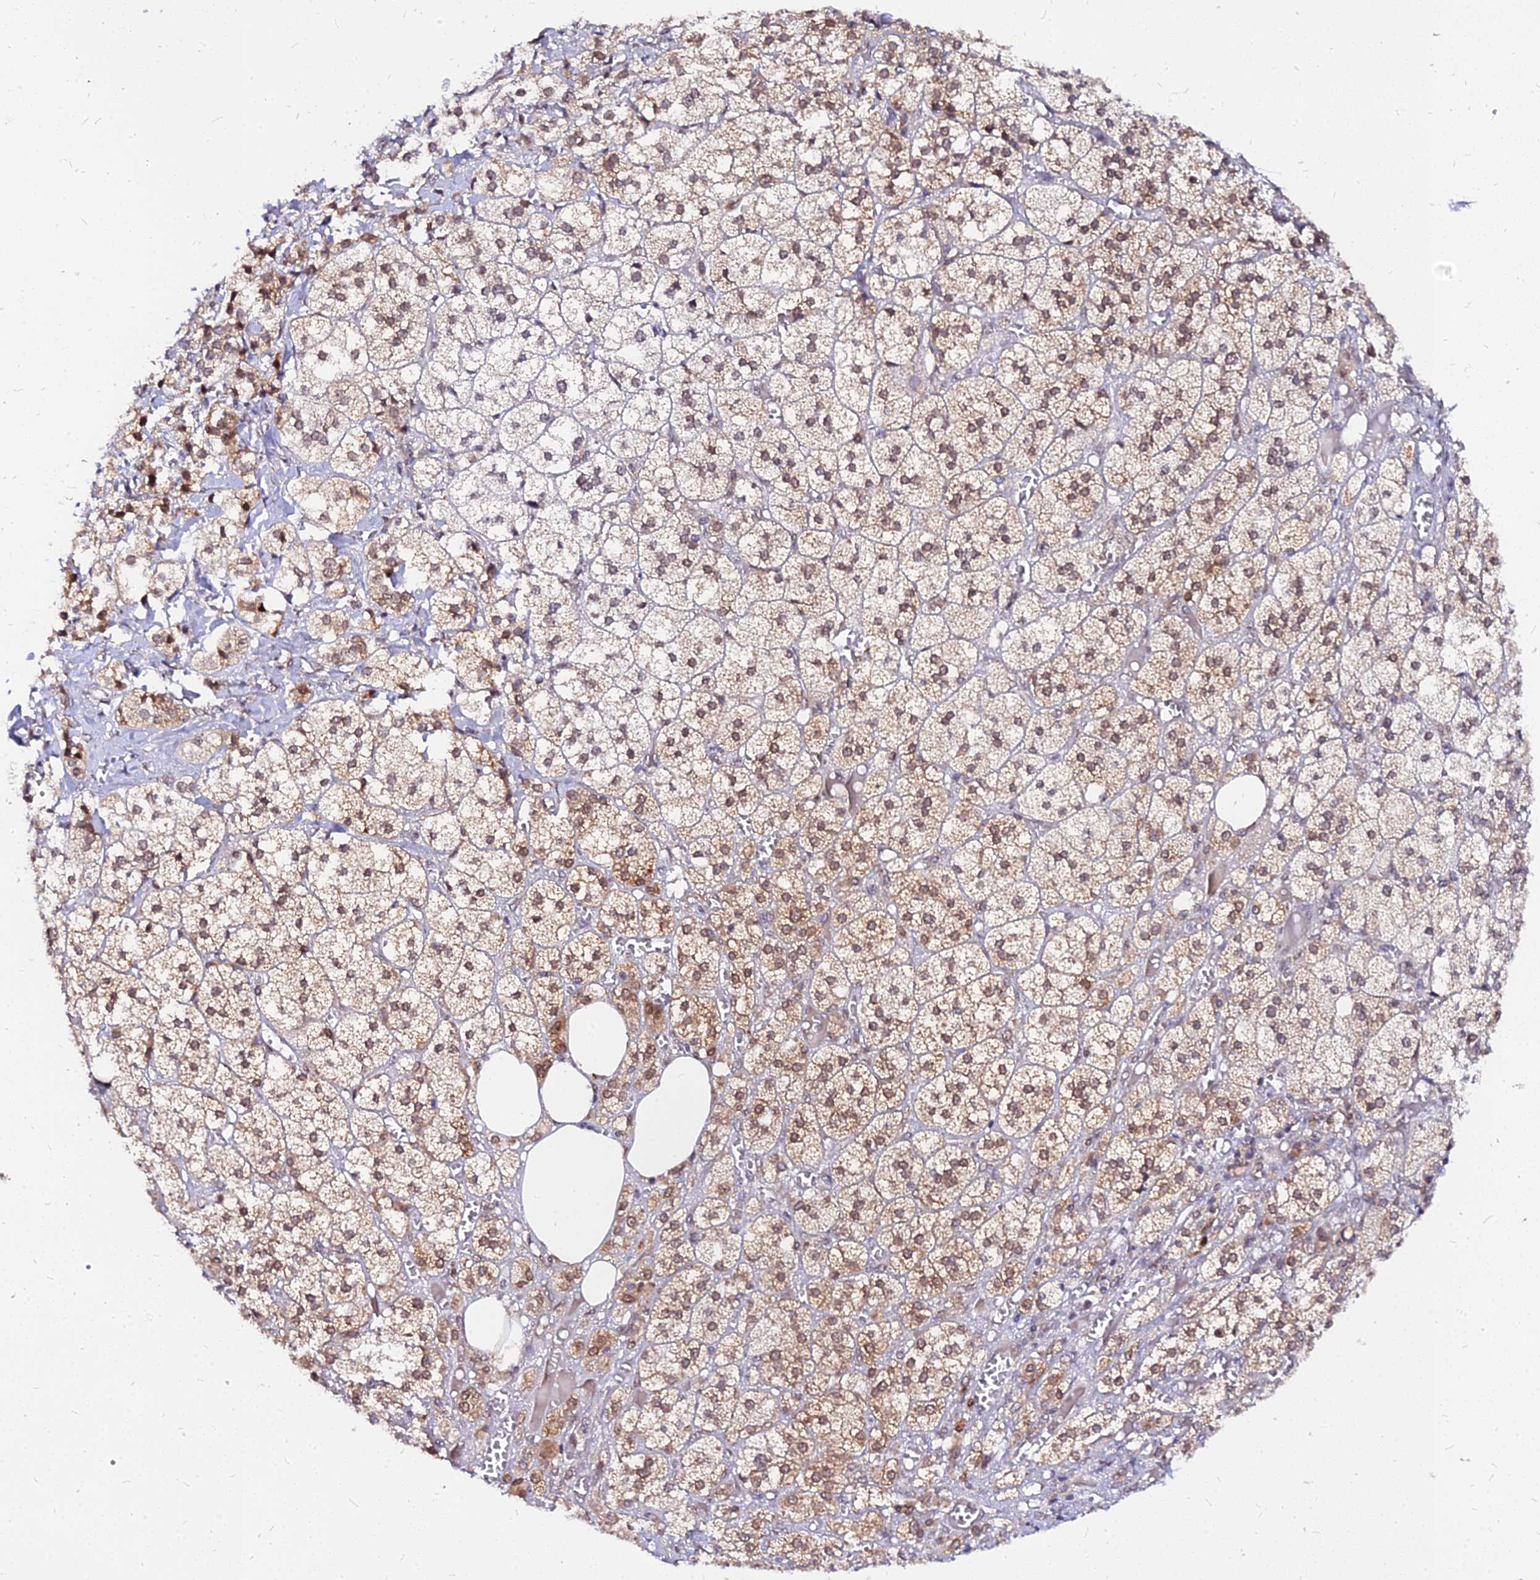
{"staining": {"intensity": "moderate", "quantity": ">75%", "location": "cytoplasmic/membranous,nuclear"}, "tissue": "adrenal gland", "cell_type": "Glandular cells", "image_type": "normal", "snomed": [{"axis": "morphology", "description": "Normal tissue, NOS"}, {"axis": "topography", "description": "Adrenal gland"}], "caption": "A histopathology image of human adrenal gland stained for a protein displays moderate cytoplasmic/membranous,nuclear brown staining in glandular cells. (brown staining indicates protein expression, while blue staining denotes nuclei).", "gene": "RNF121", "patient": {"sex": "female", "age": 61}}